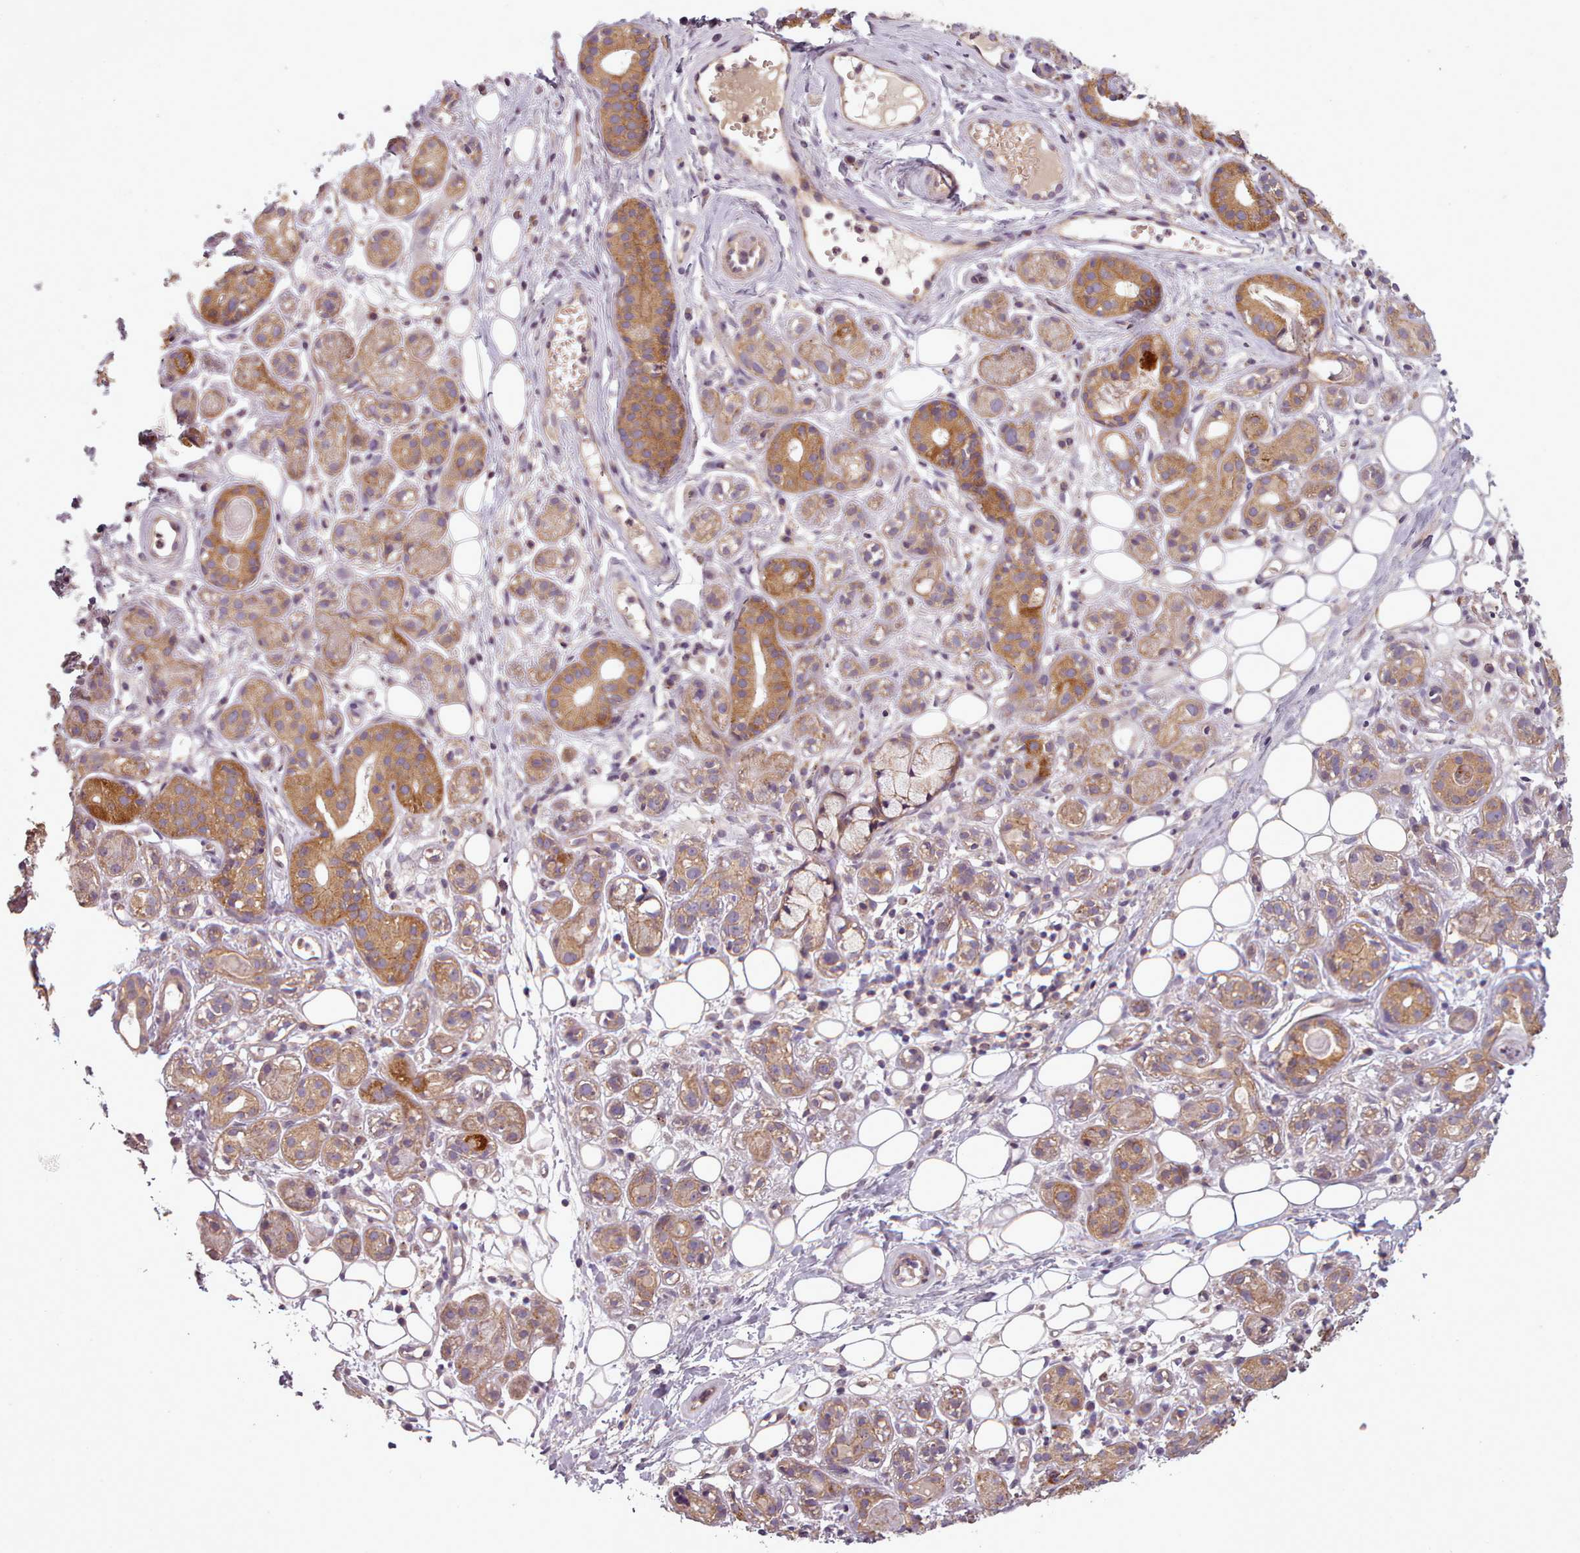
{"staining": {"intensity": "moderate", "quantity": "25%-75%", "location": "cytoplasmic/membranous"}, "tissue": "salivary gland", "cell_type": "Glandular cells", "image_type": "normal", "snomed": [{"axis": "morphology", "description": "Normal tissue, NOS"}, {"axis": "topography", "description": "Salivary gland"}], "caption": "Immunohistochemistry histopathology image of normal salivary gland: salivary gland stained using IHC reveals medium levels of moderate protein expression localized specifically in the cytoplasmic/membranous of glandular cells, appearing as a cytoplasmic/membranous brown color.", "gene": "NT5DC2", "patient": {"sex": "male", "age": 54}}